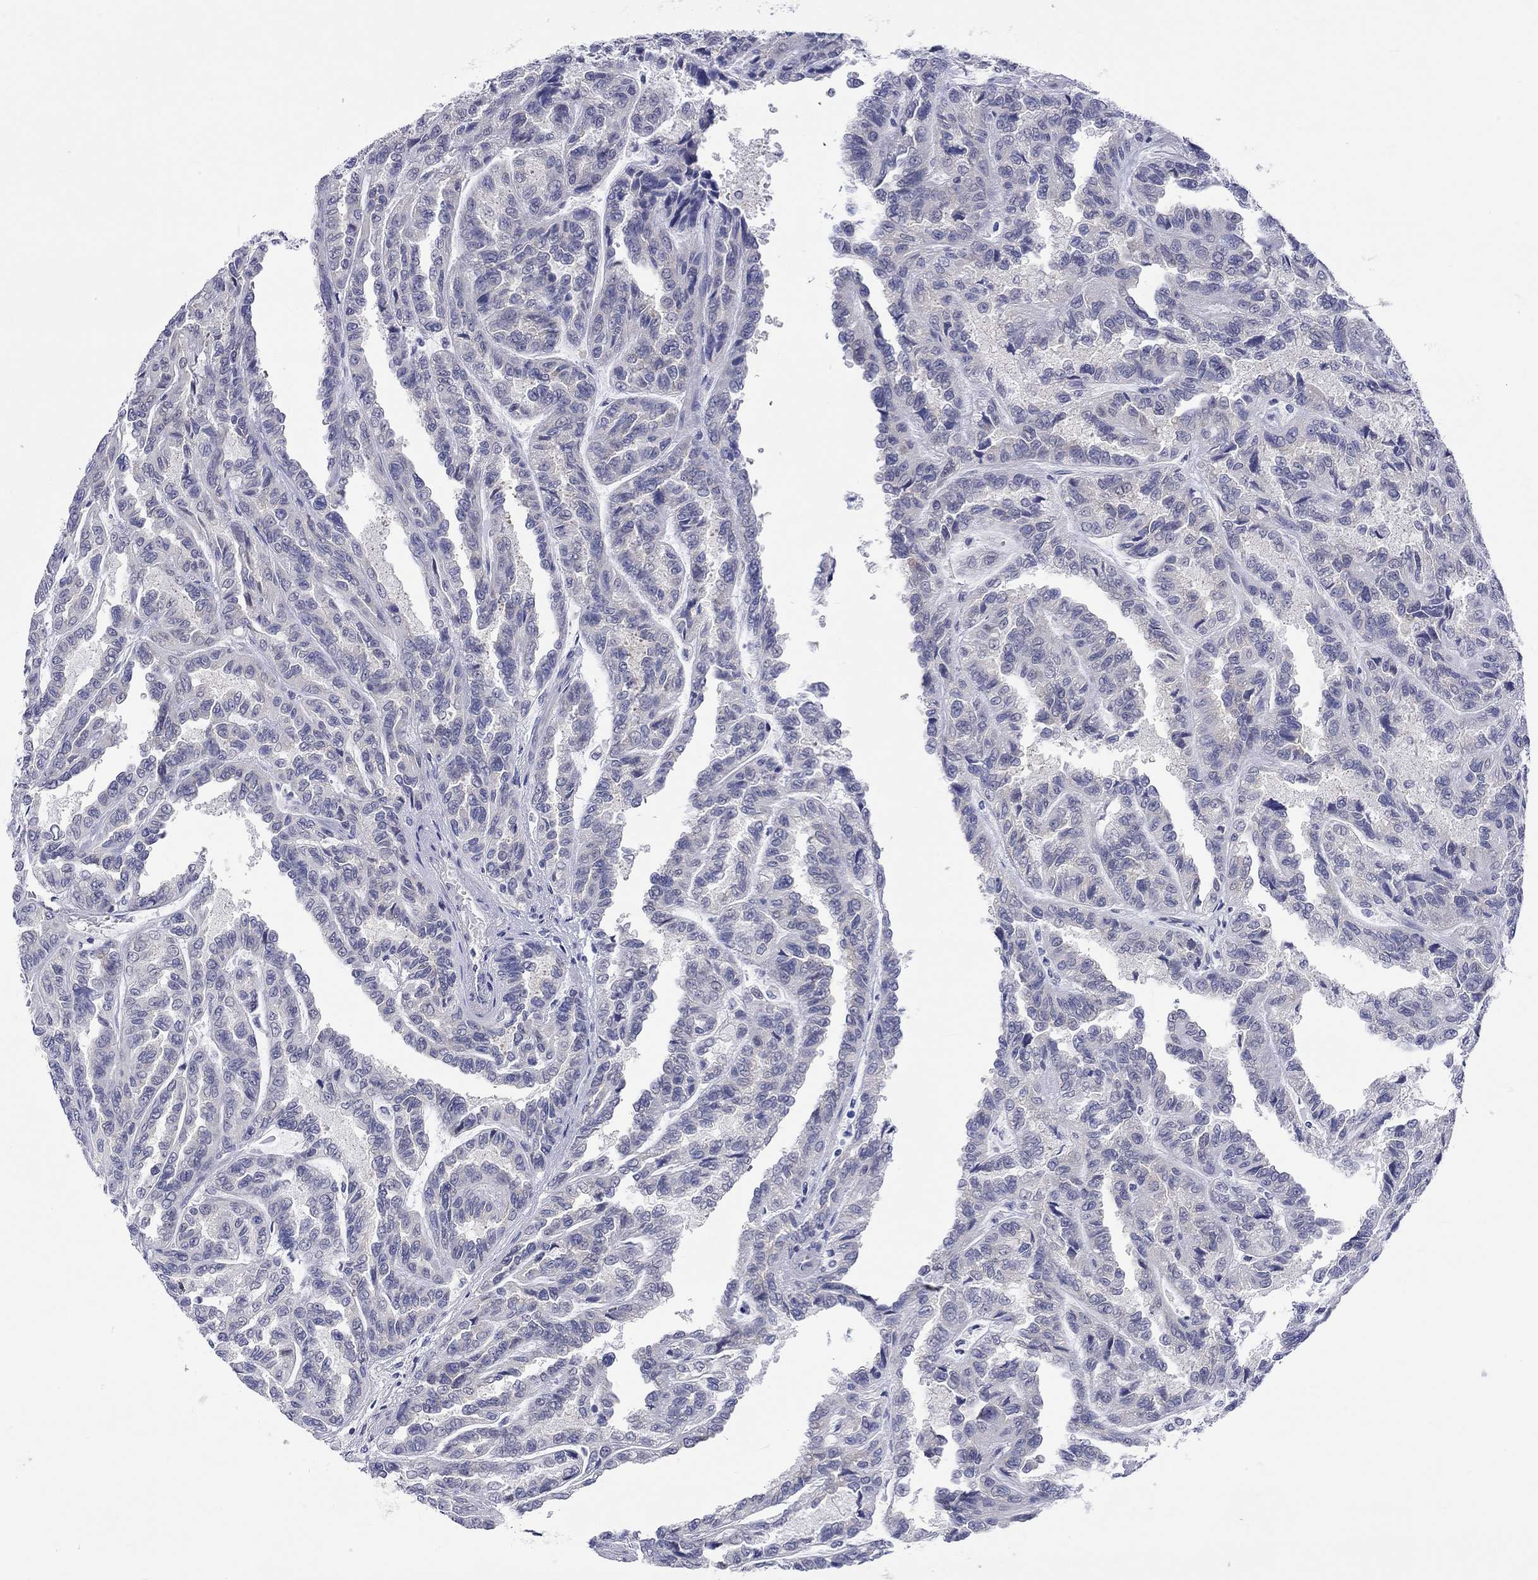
{"staining": {"intensity": "negative", "quantity": "none", "location": "none"}, "tissue": "renal cancer", "cell_type": "Tumor cells", "image_type": "cancer", "snomed": [{"axis": "morphology", "description": "Adenocarcinoma, NOS"}, {"axis": "topography", "description": "Kidney"}], "caption": "This is an immunohistochemistry (IHC) photomicrograph of renal cancer (adenocarcinoma). There is no staining in tumor cells.", "gene": "CERS1", "patient": {"sex": "male", "age": 79}}